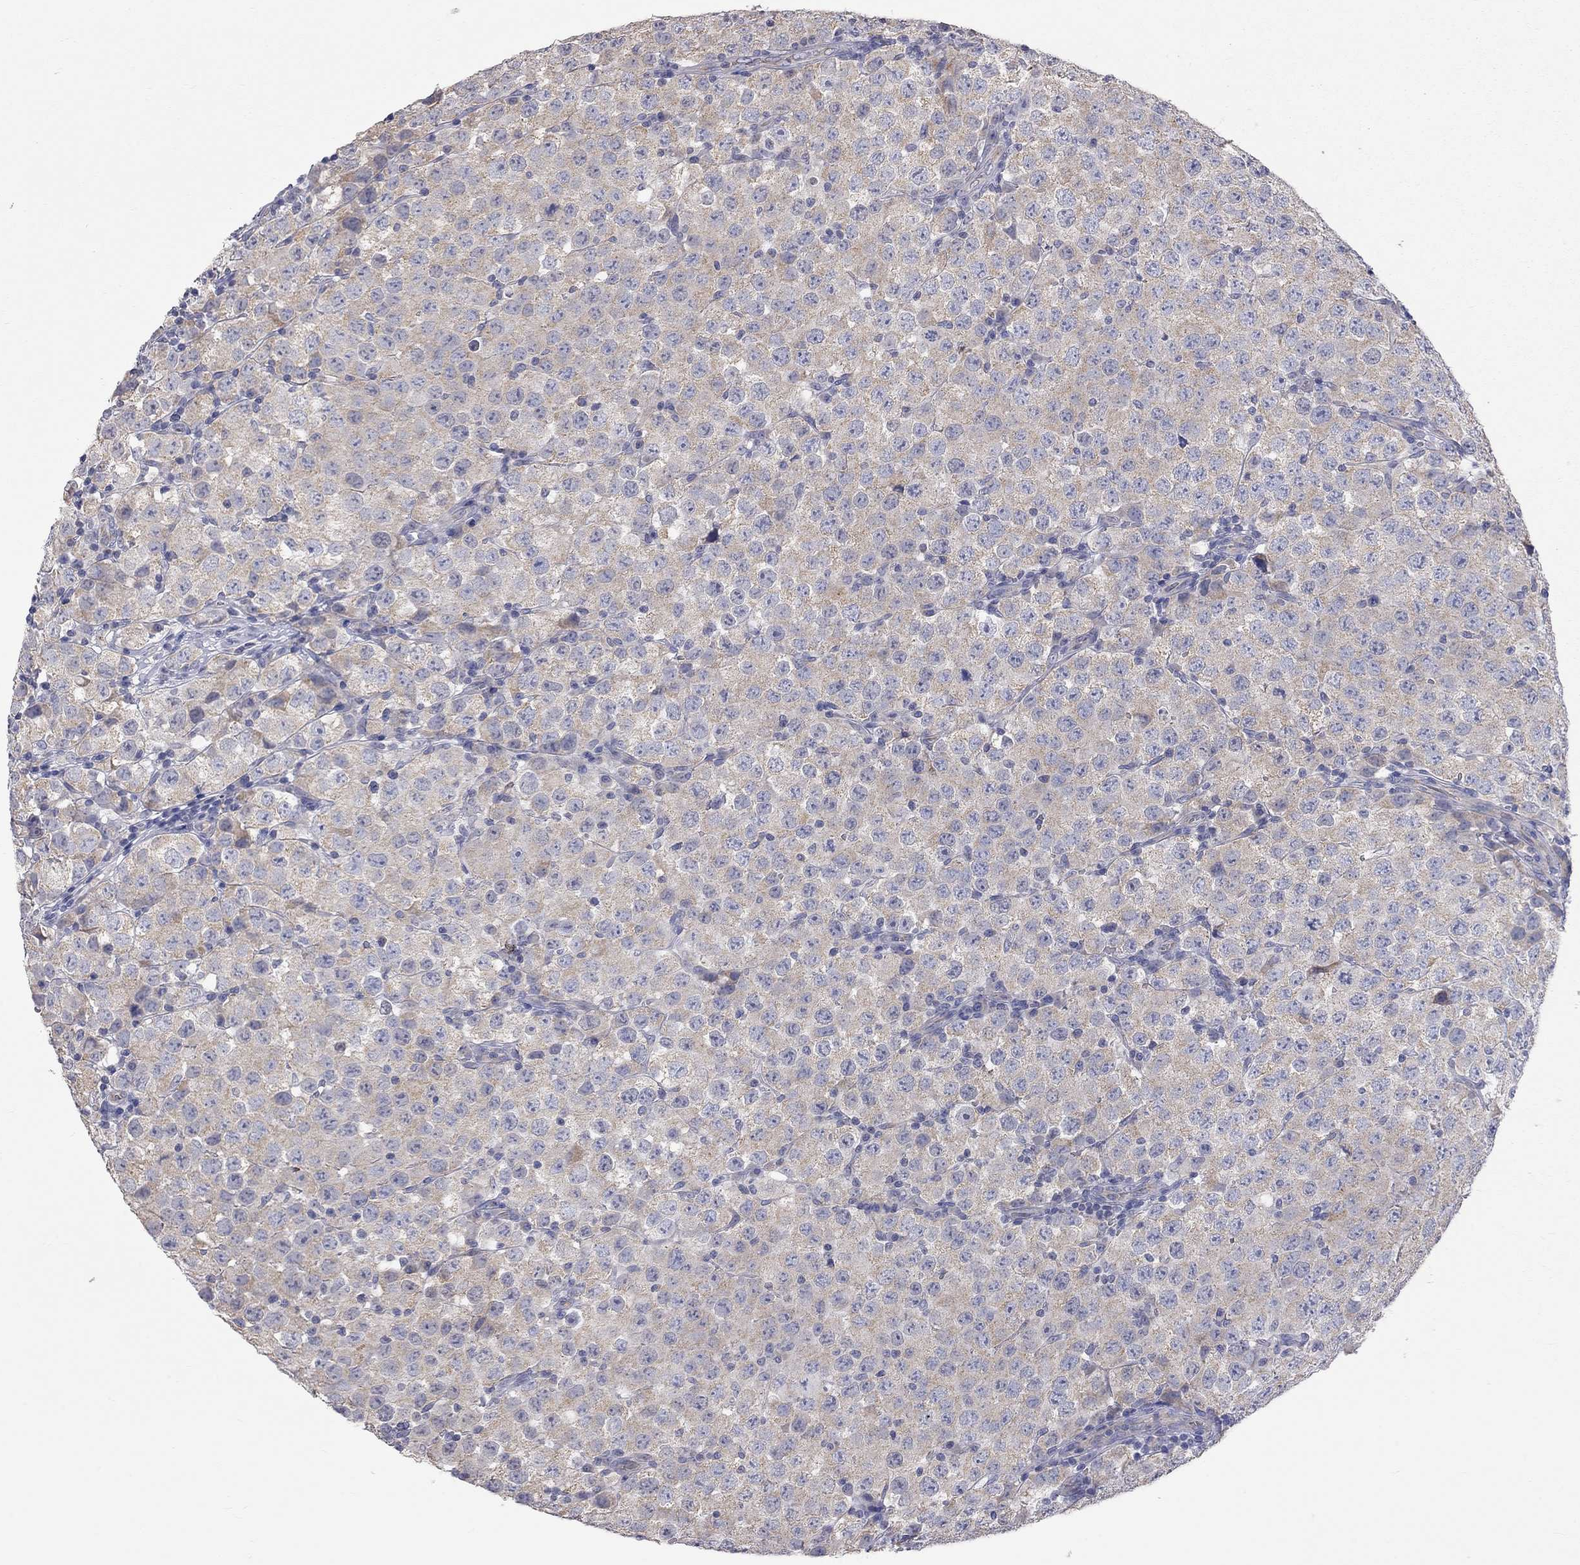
{"staining": {"intensity": "weak", "quantity": "25%-75%", "location": "cytoplasmic/membranous"}, "tissue": "testis cancer", "cell_type": "Tumor cells", "image_type": "cancer", "snomed": [{"axis": "morphology", "description": "Seminoma, NOS"}, {"axis": "topography", "description": "Testis"}], "caption": "Human testis cancer (seminoma) stained with a protein marker displays weak staining in tumor cells.", "gene": "OPRK1", "patient": {"sex": "male", "age": 34}}